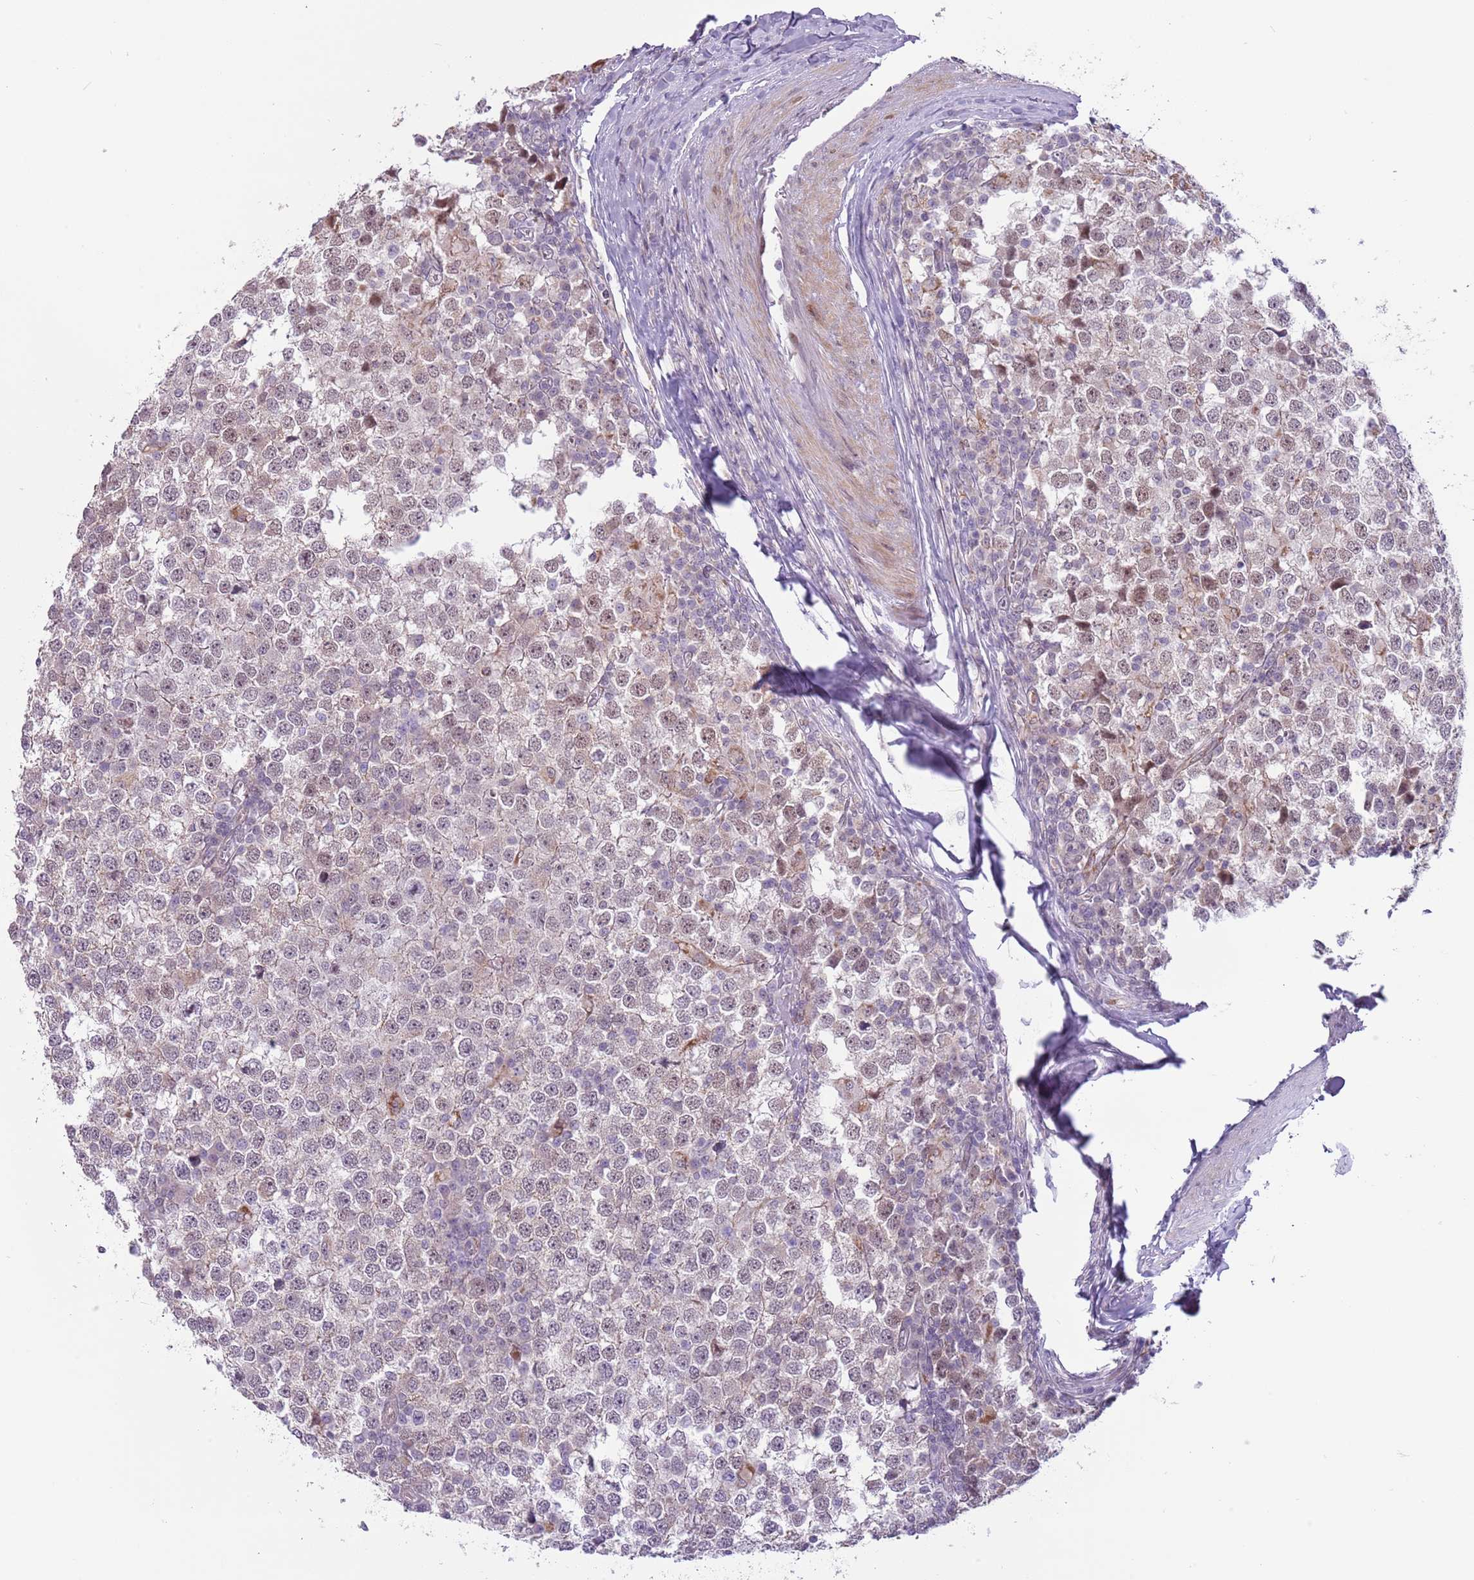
{"staining": {"intensity": "moderate", "quantity": "25%-75%", "location": "nuclear"}, "tissue": "testis cancer", "cell_type": "Tumor cells", "image_type": "cancer", "snomed": [{"axis": "morphology", "description": "Seminoma, NOS"}, {"axis": "topography", "description": "Testis"}], "caption": "There is medium levels of moderate nuclear positivity in tumor cells of testis seminoma, as demonstrated by immunohistochemical staining (brown color).", "gene": "MLLT11", "patient": {"sex": "male", "age": 65}}